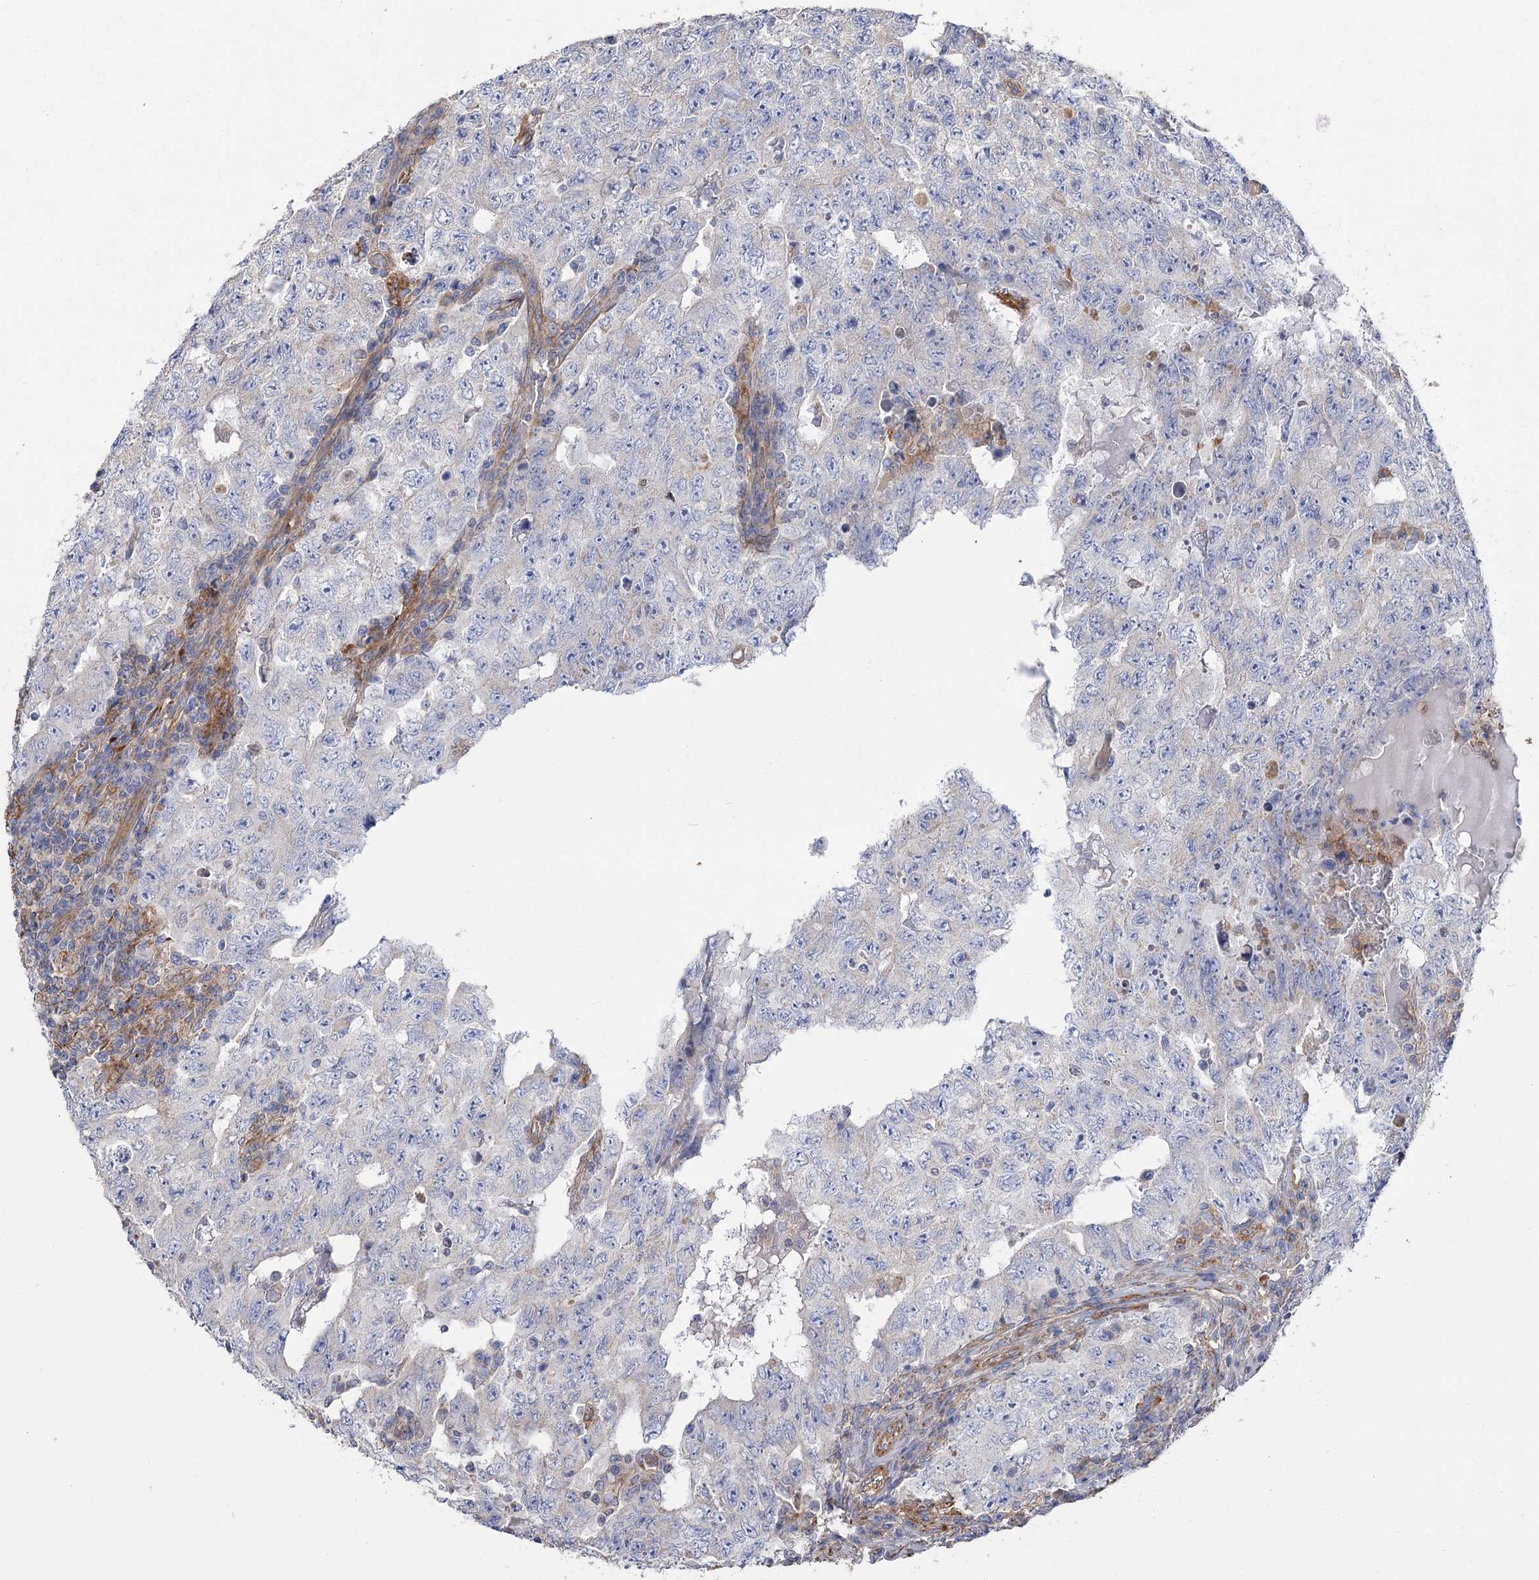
{"staining": {"intensity": "negative", "quantity": "none", "location": "none"}, "tissue": "testis cancer", "cell_type": "Tumor cells", "image_type": "cancer", "snomed": [{"axis": "morphology", "description": "Carcinoma, Embryonal, NOS"}, {"axis": "topography", "description": "Testis"}], "caption": "Immunohistochemistry image of neoplastic tissue: testis cancer (embryonal carcinoma) stained with DAB reveals no significant protein positivity in tumor cells.", "gene": "RMDN2", "patient": {"sex": "male", "age": 26}}